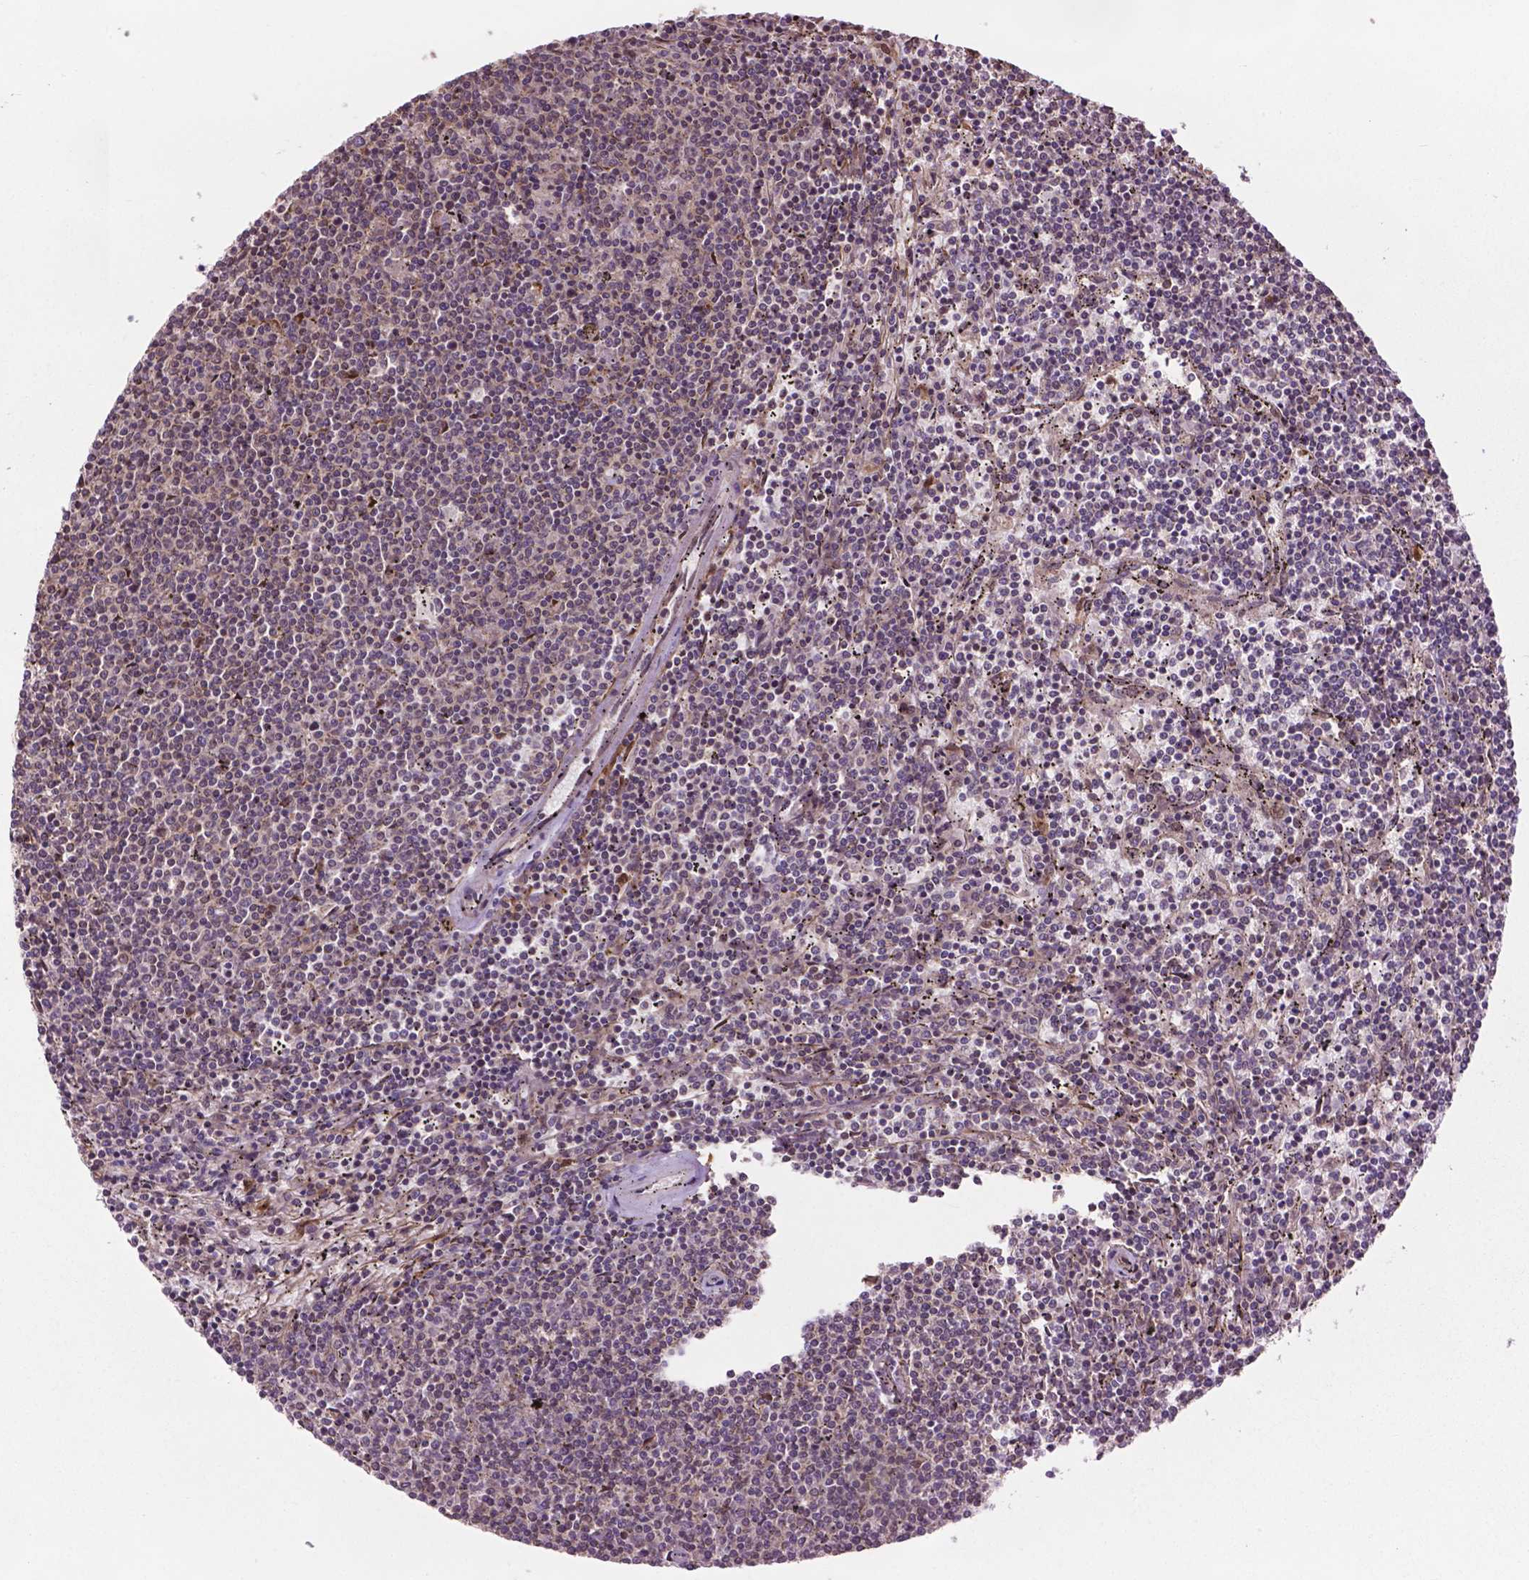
{"staining": {"intensity": "negative", "quantity": "none", "location": "none"}, "tissue": "lymphoma", "cell_type": "Tumor cells", "image_type": "cancer", "snomed": [{"axis": "morphology", "description": "Malignant lymphoma, non-Hodgkin's type, Low grade"}, {"axis": "topography", "description": "Spleen"}], "caption": "Tumor cells show no significant protein expression in malignant lymphoma, non-Hodgkin's type (low-grade). Nuclei are stained in blue.", "gene": "PPP1CB", "patient": {"sex": "female", "age": 50}}